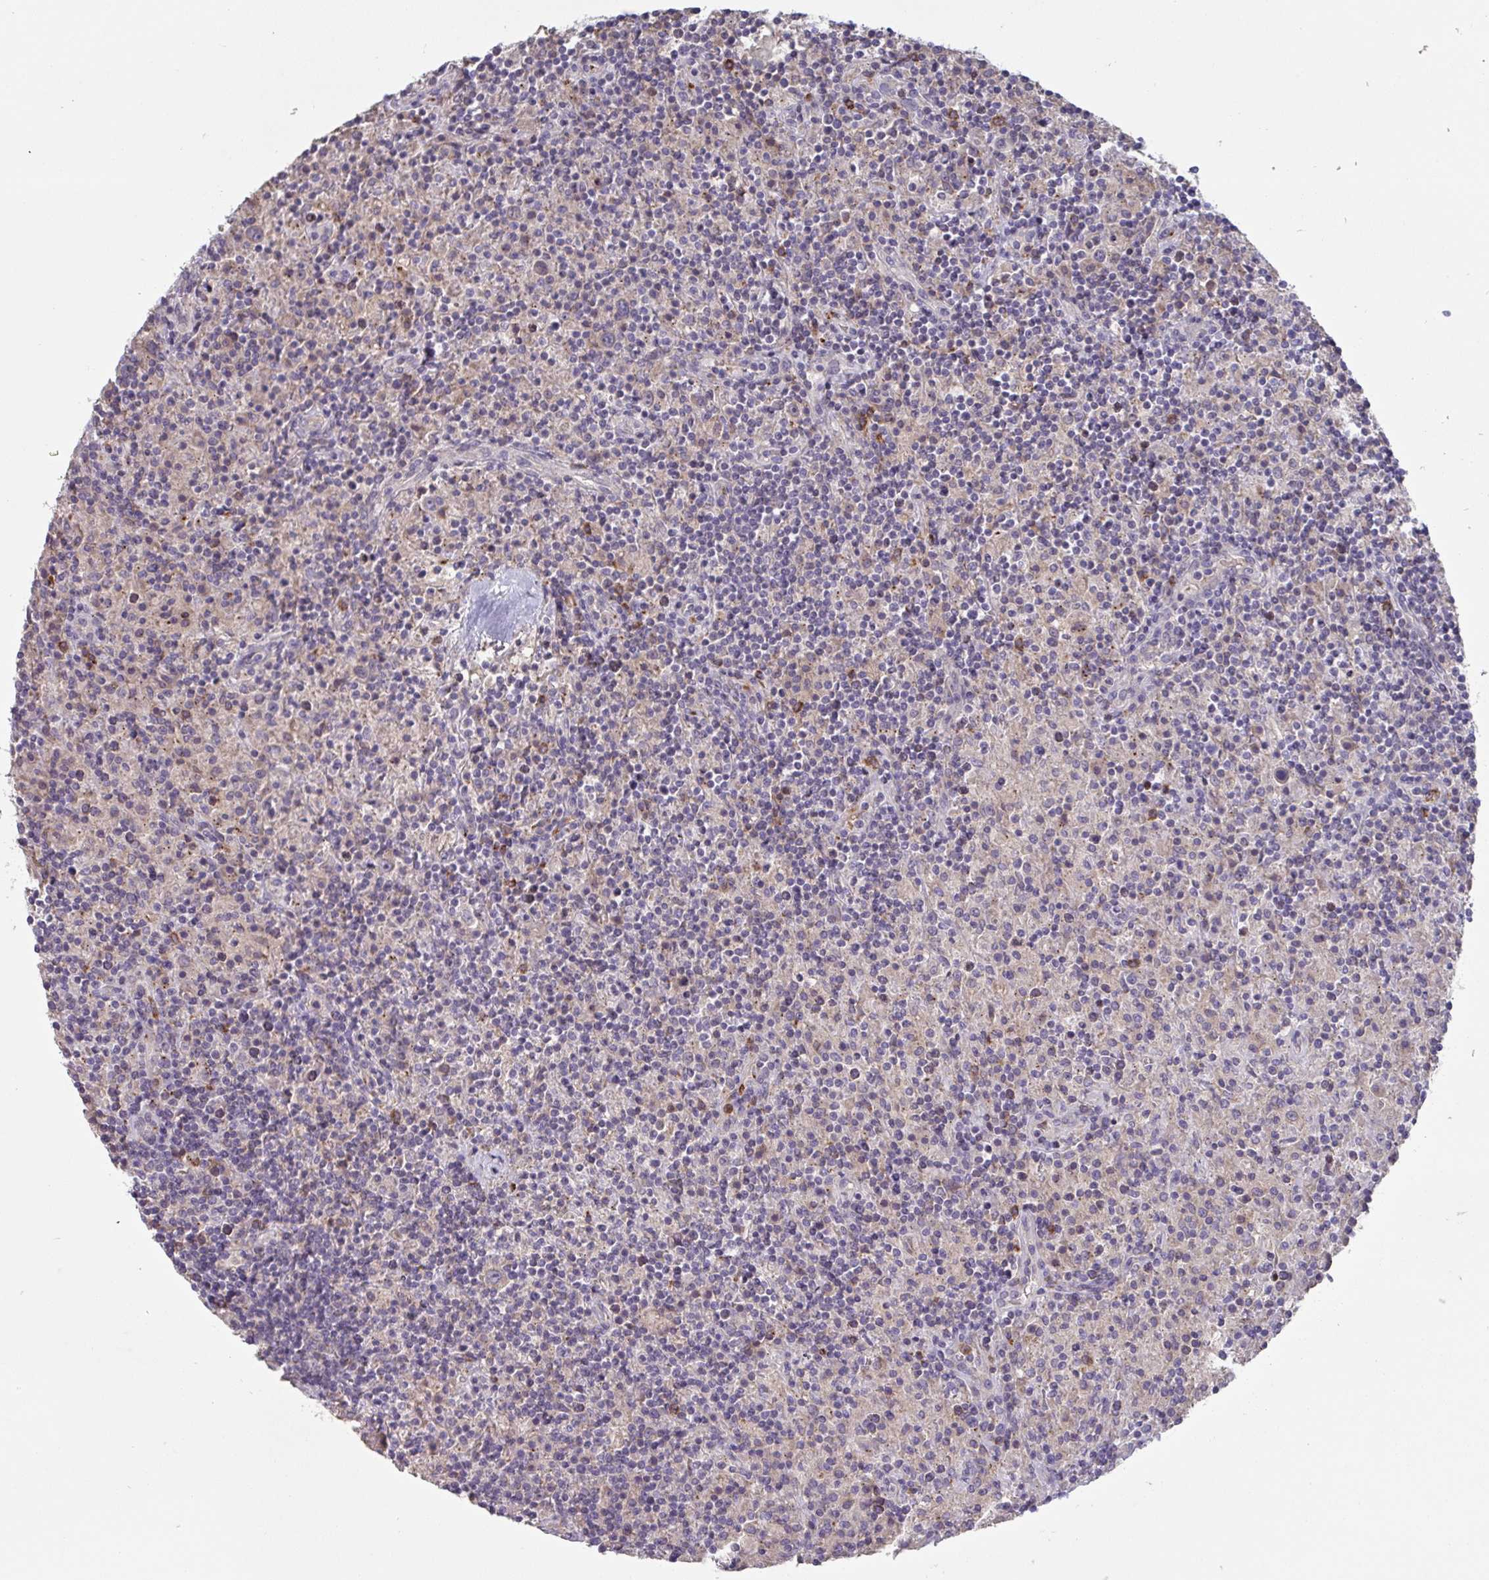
{"staining": {"intensity": "negative", "quantity": "none", "location": "none"}, "tissue": "lymphoma", "cell_type": "Tumor cells", "image_type": "cancer", "snomed": [{"axis": "morphology", "description": "Hodgkin's disease, NOS"}, {"axis": "topography", "description": "Lymph node"}], "caption": "The photomicrograph displays no staining of tumor cells in lymphoma. Brightfield microscopy of immunohistochemistry (IHC) stained with DAB (3,3'-diaminobenzidine) (brown) and hematoxylin (blue), captured at high magnification.", "gene": "HGFAC", "patient": {"sex": "male", "age": 70}}